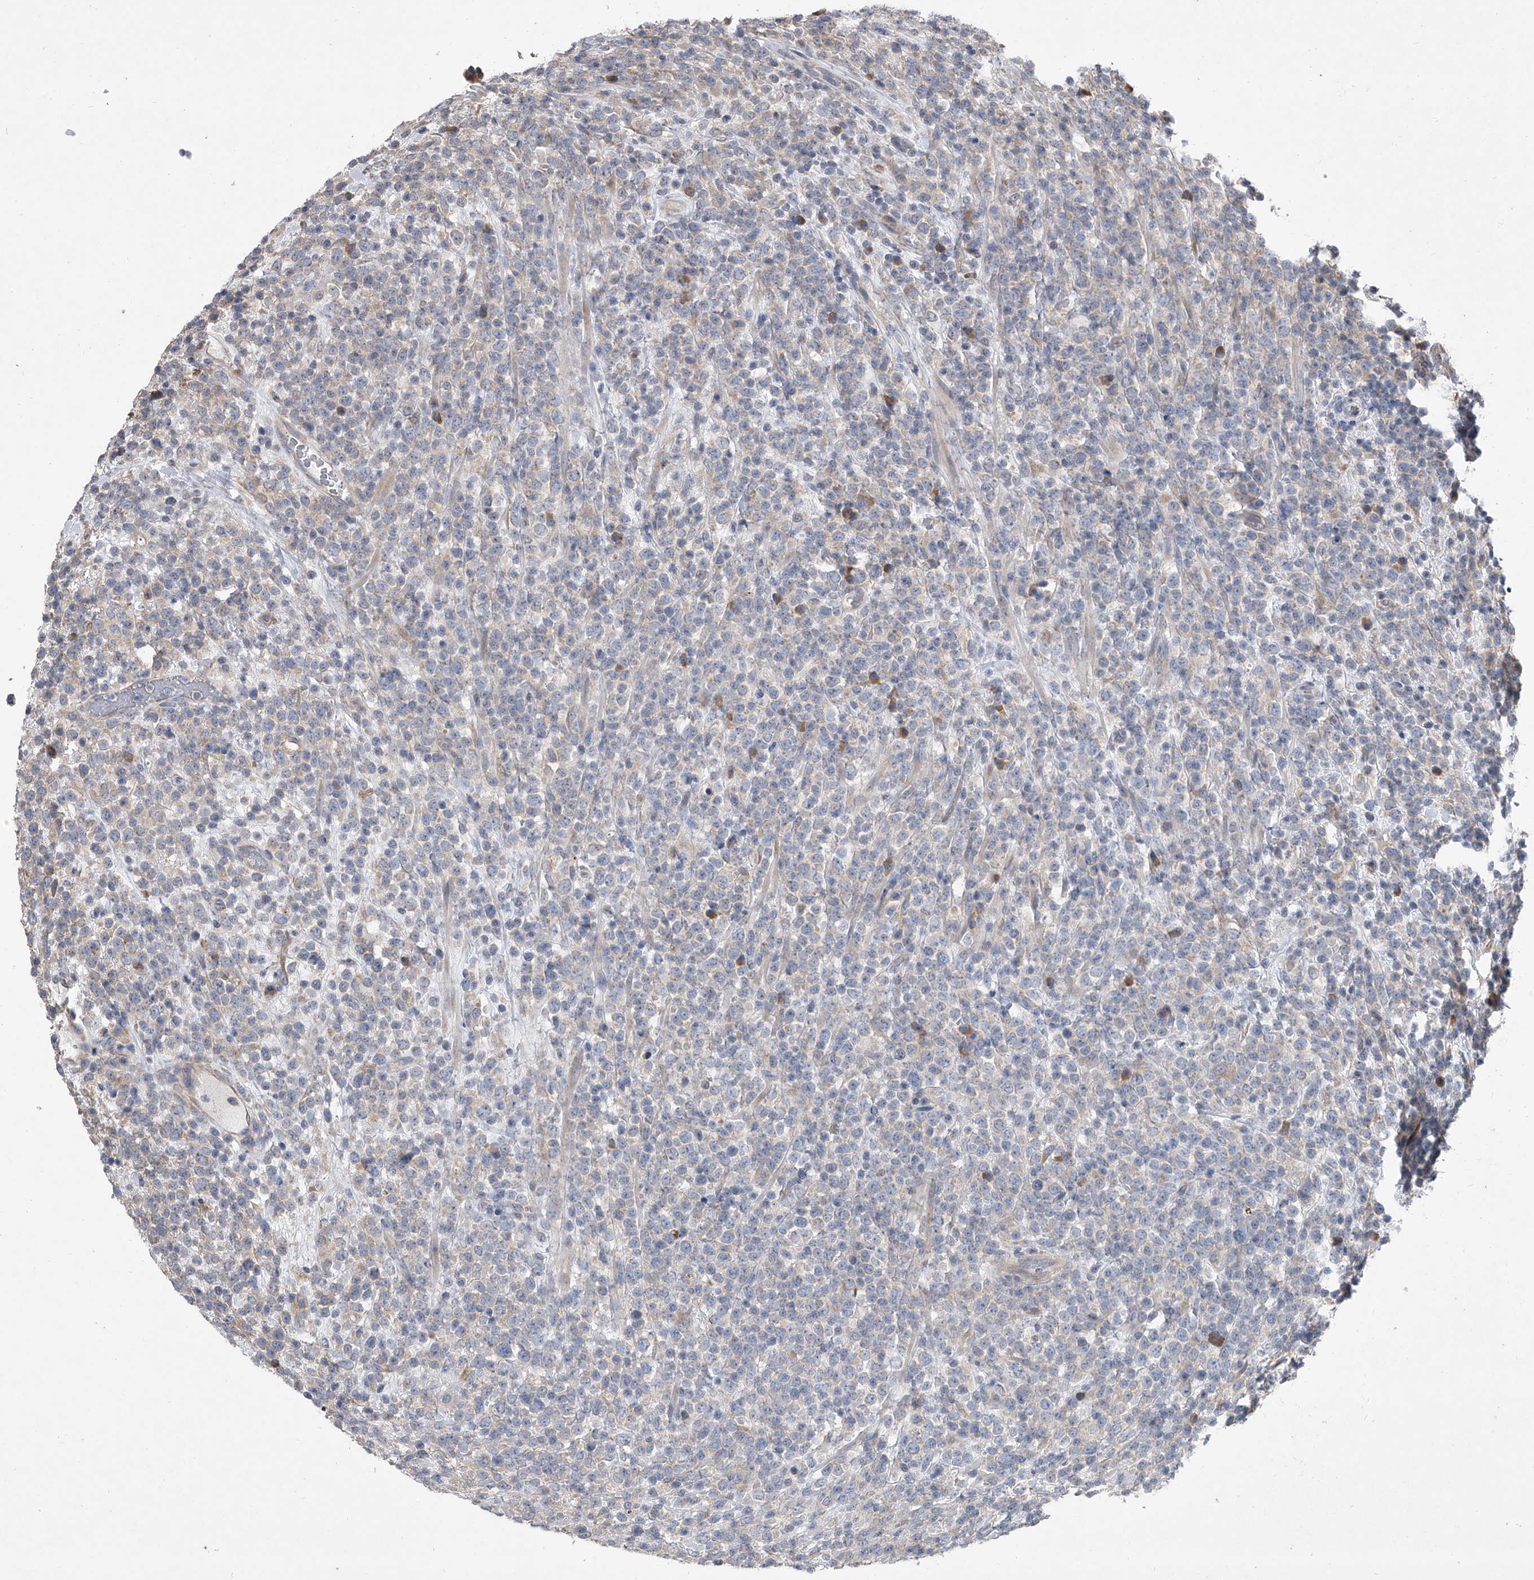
{"staining": {"intensity": "negative", "quantity": "none", "location": "none"}, "tissue": "lymphoma", "cell_type": "Tumor cells", "image_type": "cancer", "snomed": [{"axis": "morphology", "description": "Malignant lymphoma, non-Hodgkin's type, High grade"}, {"axis": "topography", "description": "Colon"}], "caption": "High magnification brightfield microscopy of lymphoma stained with DAB (3,3'-diaminobenzidine) (brown) and counterstained with hematoxylin (blue): tumor cells show no significant staining. Nuclei are stained in blue.", "gene": "DOCK9", "patient": {"sex": "female", "age": 53}}